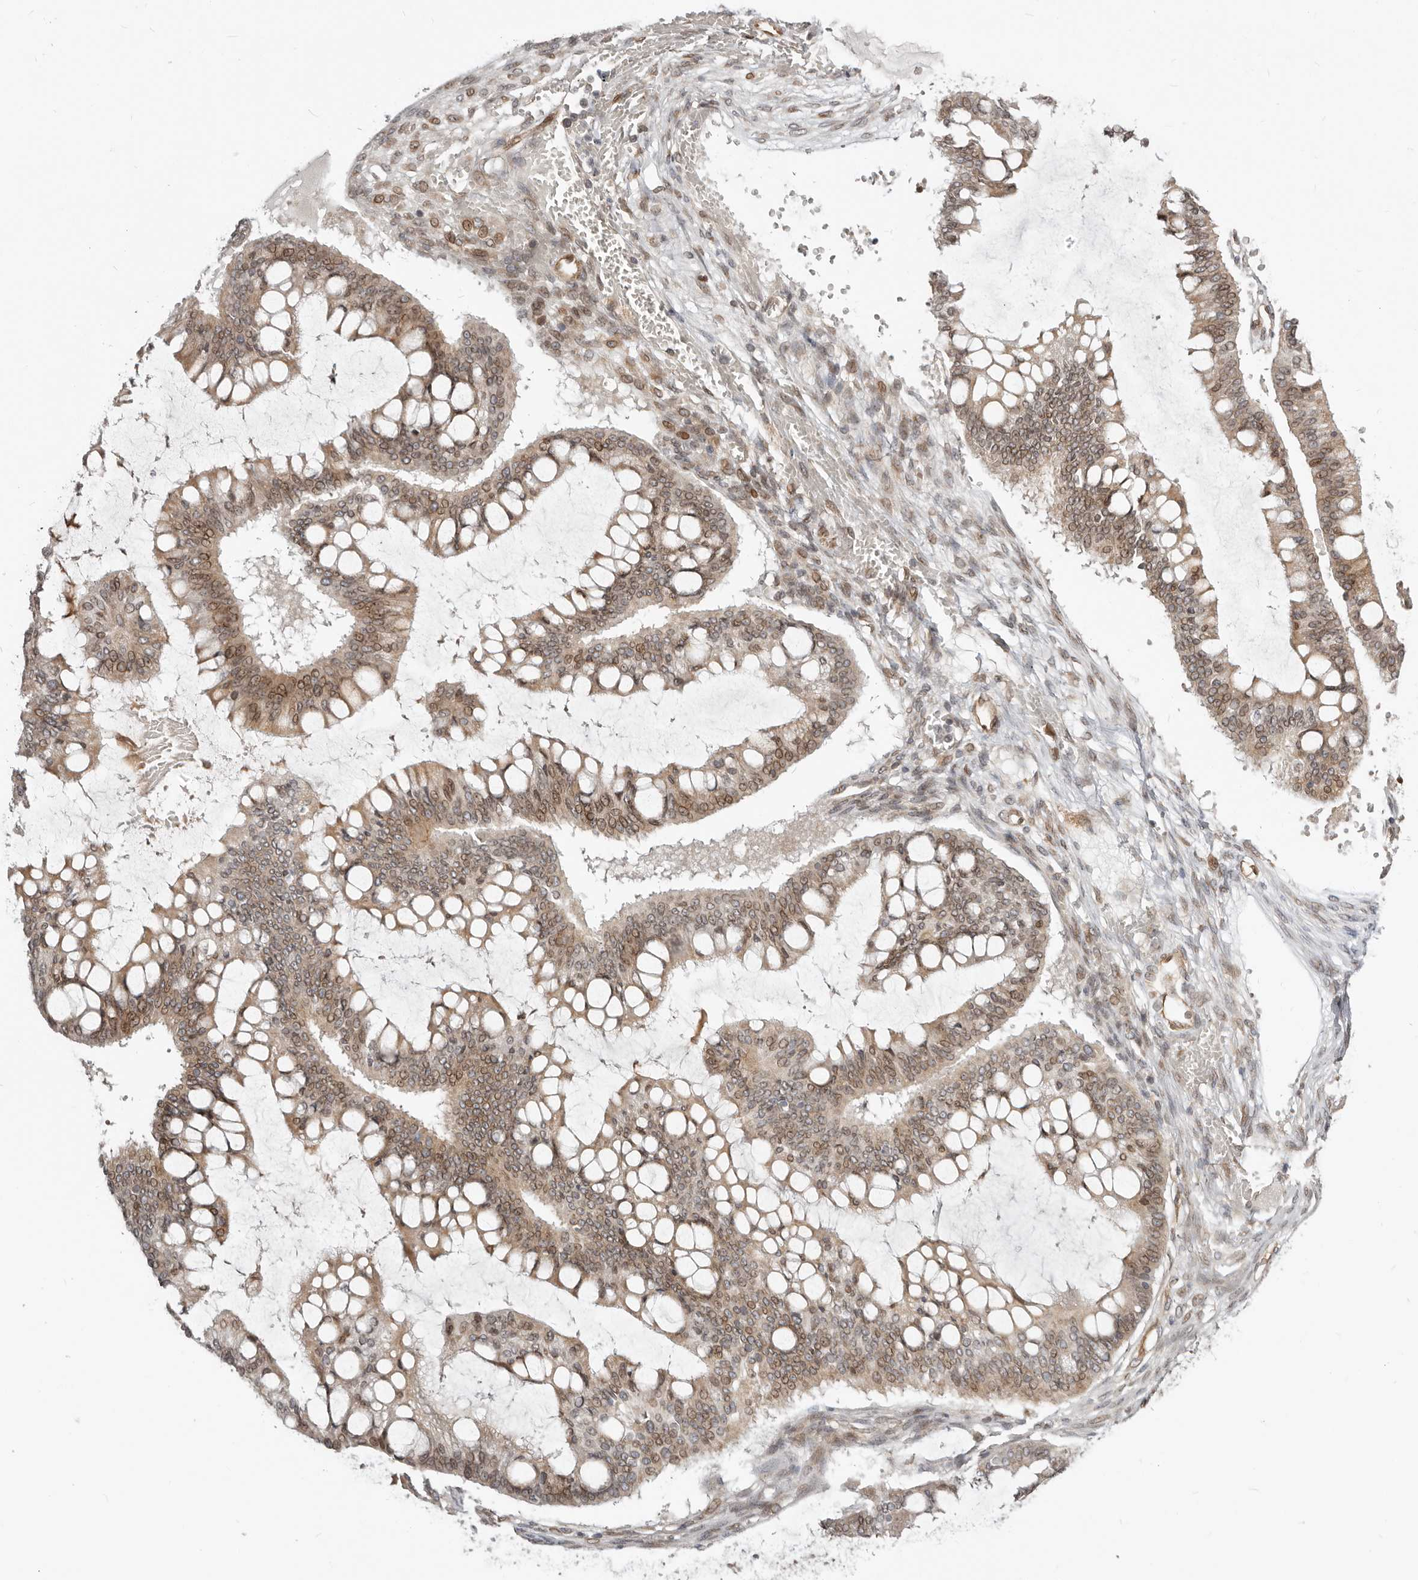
{"staining": {"intensity": "weak", "quantity": "25%-75%", "location": "cytoplasmic/membranous,nuclear"}, "tissue": "ovarian cancer", "cell_type": "Tumor cells", "image_type": "cancer", "snomed": [{"axis": "morphology", "description": "Cystadenocarcinoma, mucinous, NOS"}, {"axis": "topography", "description": "Ovary"}], "caption": "Immunohistochemical staining of human ovarian mucinous cystadenocarcinoma reveals weak cytoplasmic/membranous and nuclear protein staining in approximately 25%-75% of tumor cells.", "gene": "NUP153", "patient": {"sex": "female", "age": 73}}